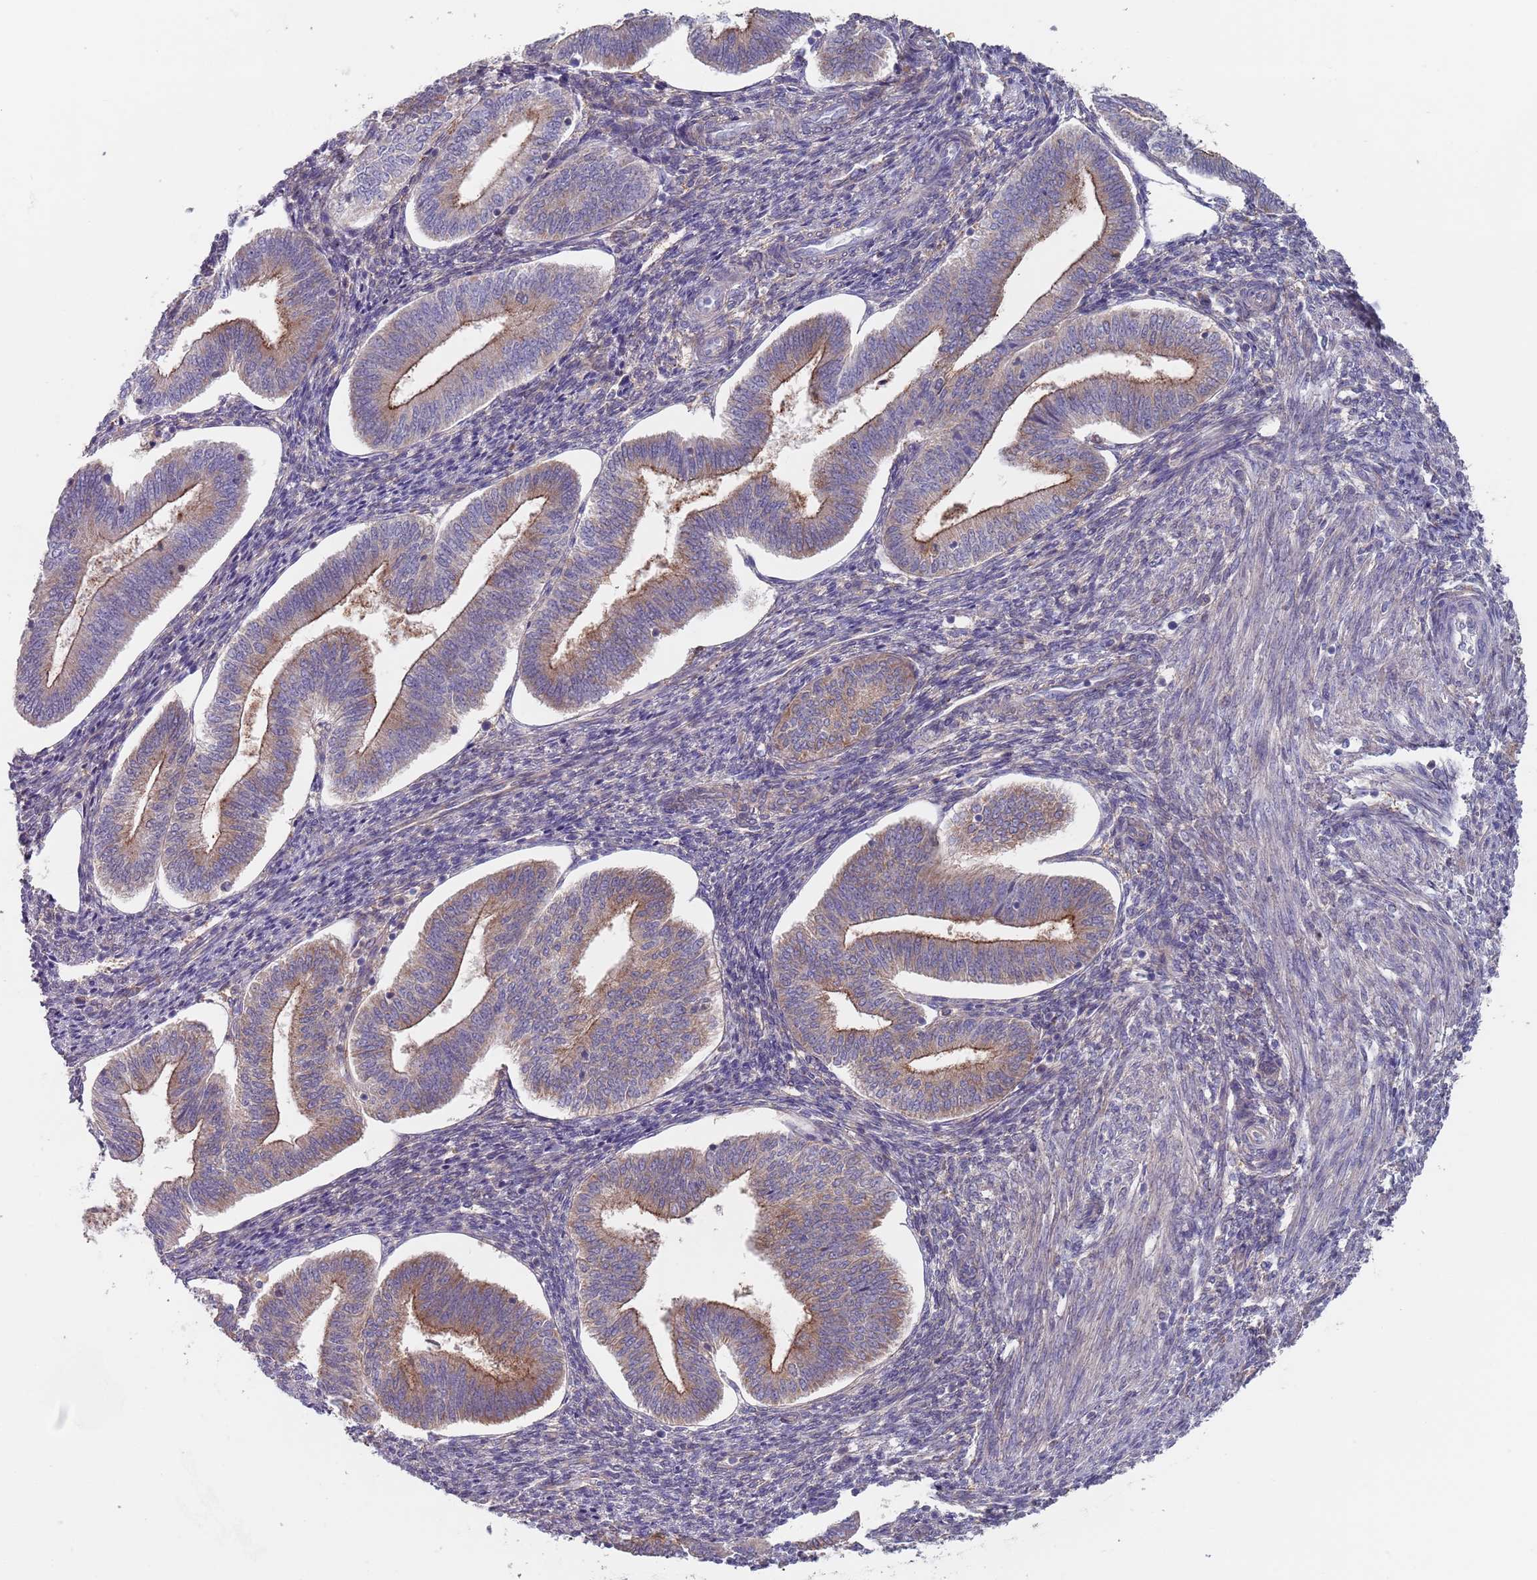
{"staining": {"intensity": "moderate", "quantity": "<25%", "location": "cytoplasmic/membranous"}, "tissue": "endometrium", "cell_type": "Cells in endometrial stroma", "image_type": "normal", "snomed": [{"axis": "morphology", "description": "Normal tissue, NOS"}, {"axis": "topography", "description": "Endometrium"}], "caption": "Benign endometrium was stained to show a protein in brown. There is low levels of moderate cytoplasmic/membranous staining in about <25% of cells in endometrial stroma. The protein of interest is shown in brown color, while the nuclei are stained blue.", "gene": "APPL2", "patient": {"sex": "female", "age": 34}}